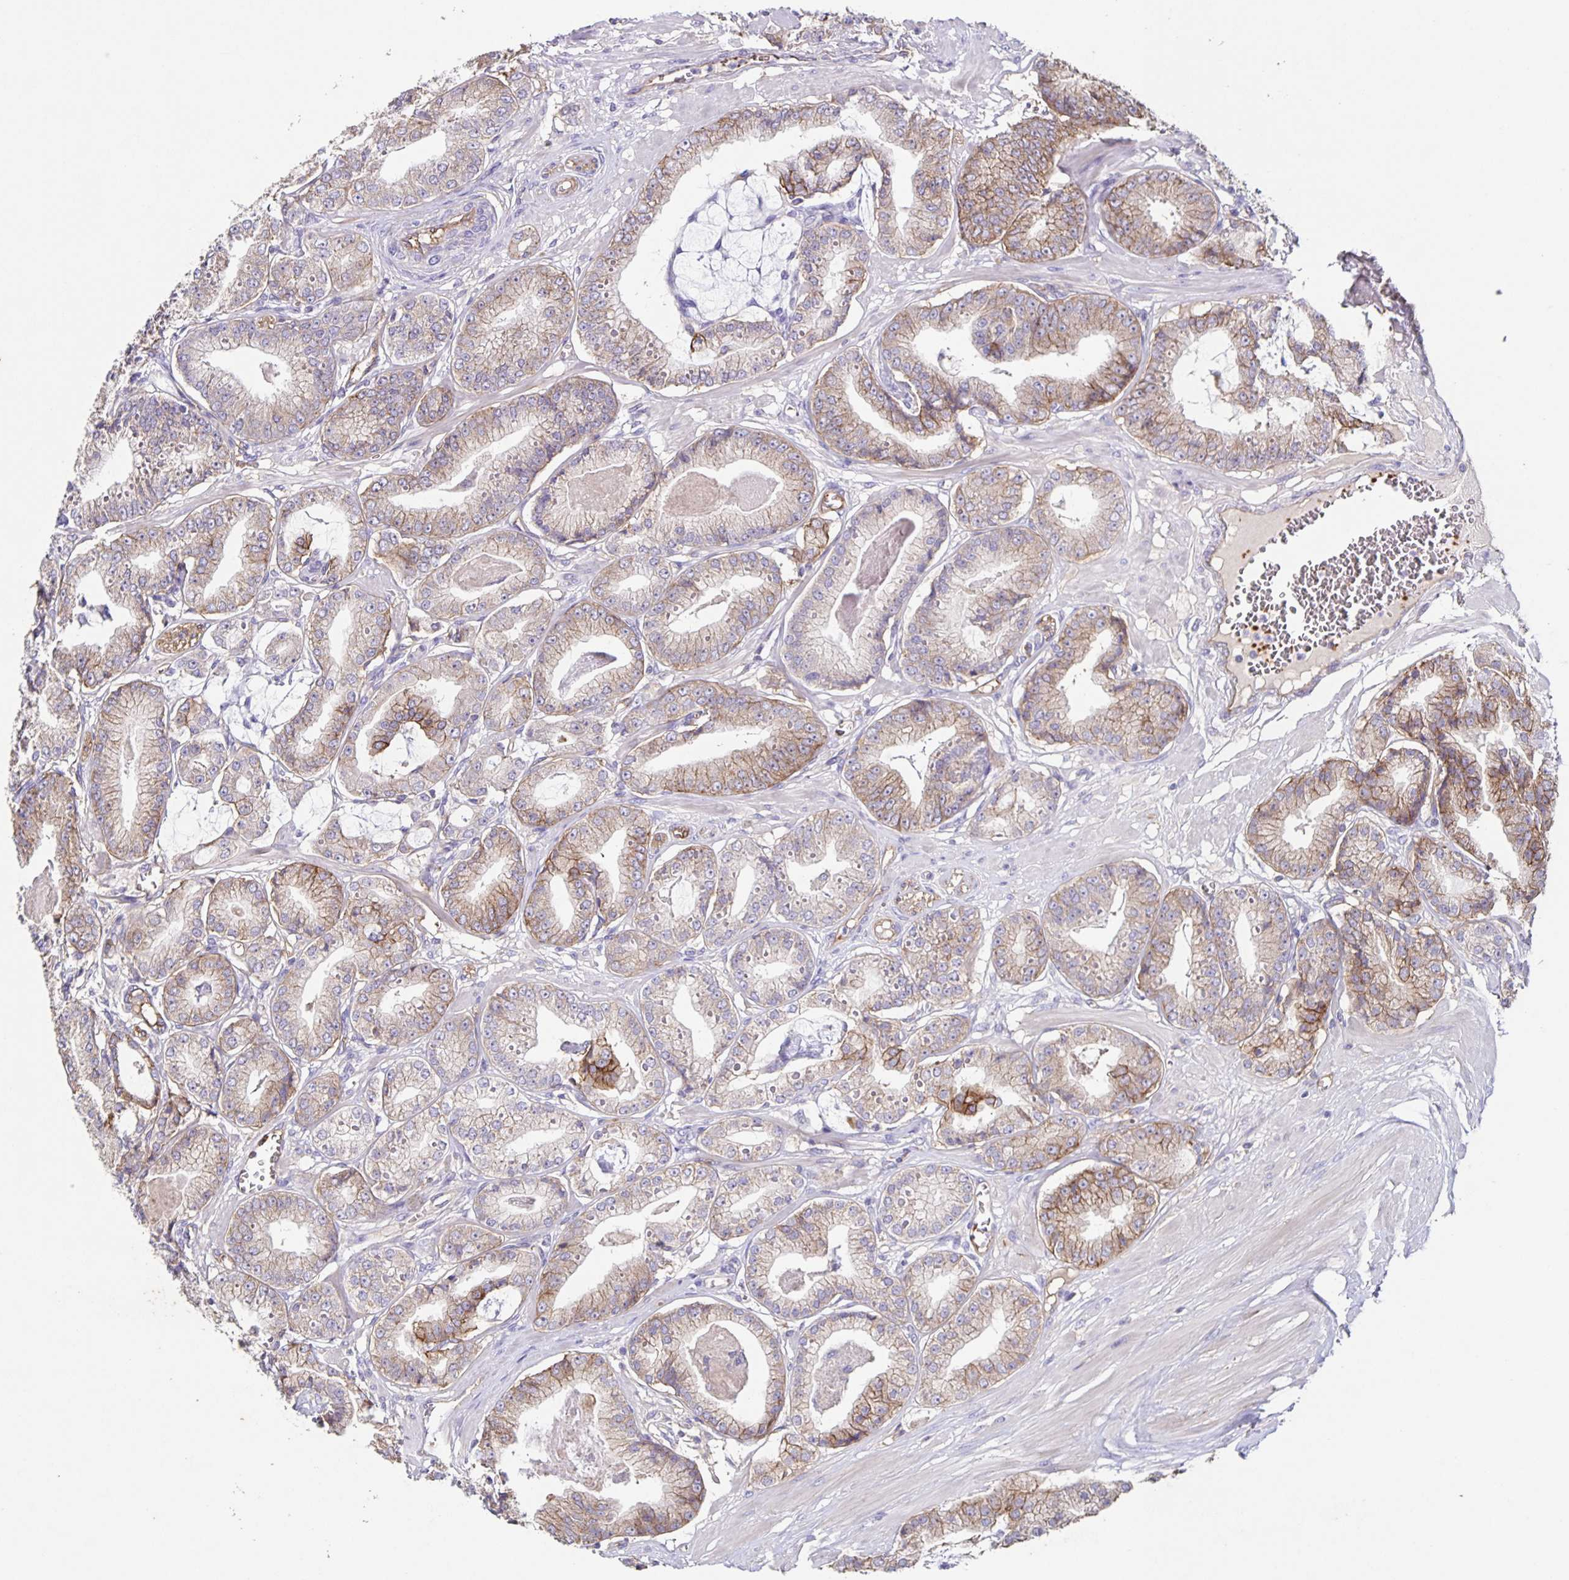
{"staining": {"intensity": "moderate", "quantity": "<25%", "location": "cytoplasmic/membranous"}, "tissue": "prostate cancer", "cell_type": "Tumor cells", "image_type": "cancer", "snomed": [{"axis": "morphology", "description": "Adenocarcinoma, High grade"}, {"axis": "topography", "description": "Prostate"}], "caption": "Human prostate cancer (high-grade adenocarcinoma) stained with a protein marker exhibits moderate staining in tumor cells.", "gene": "ITGA2", "patient": {"sex": "male", "age": 71}}